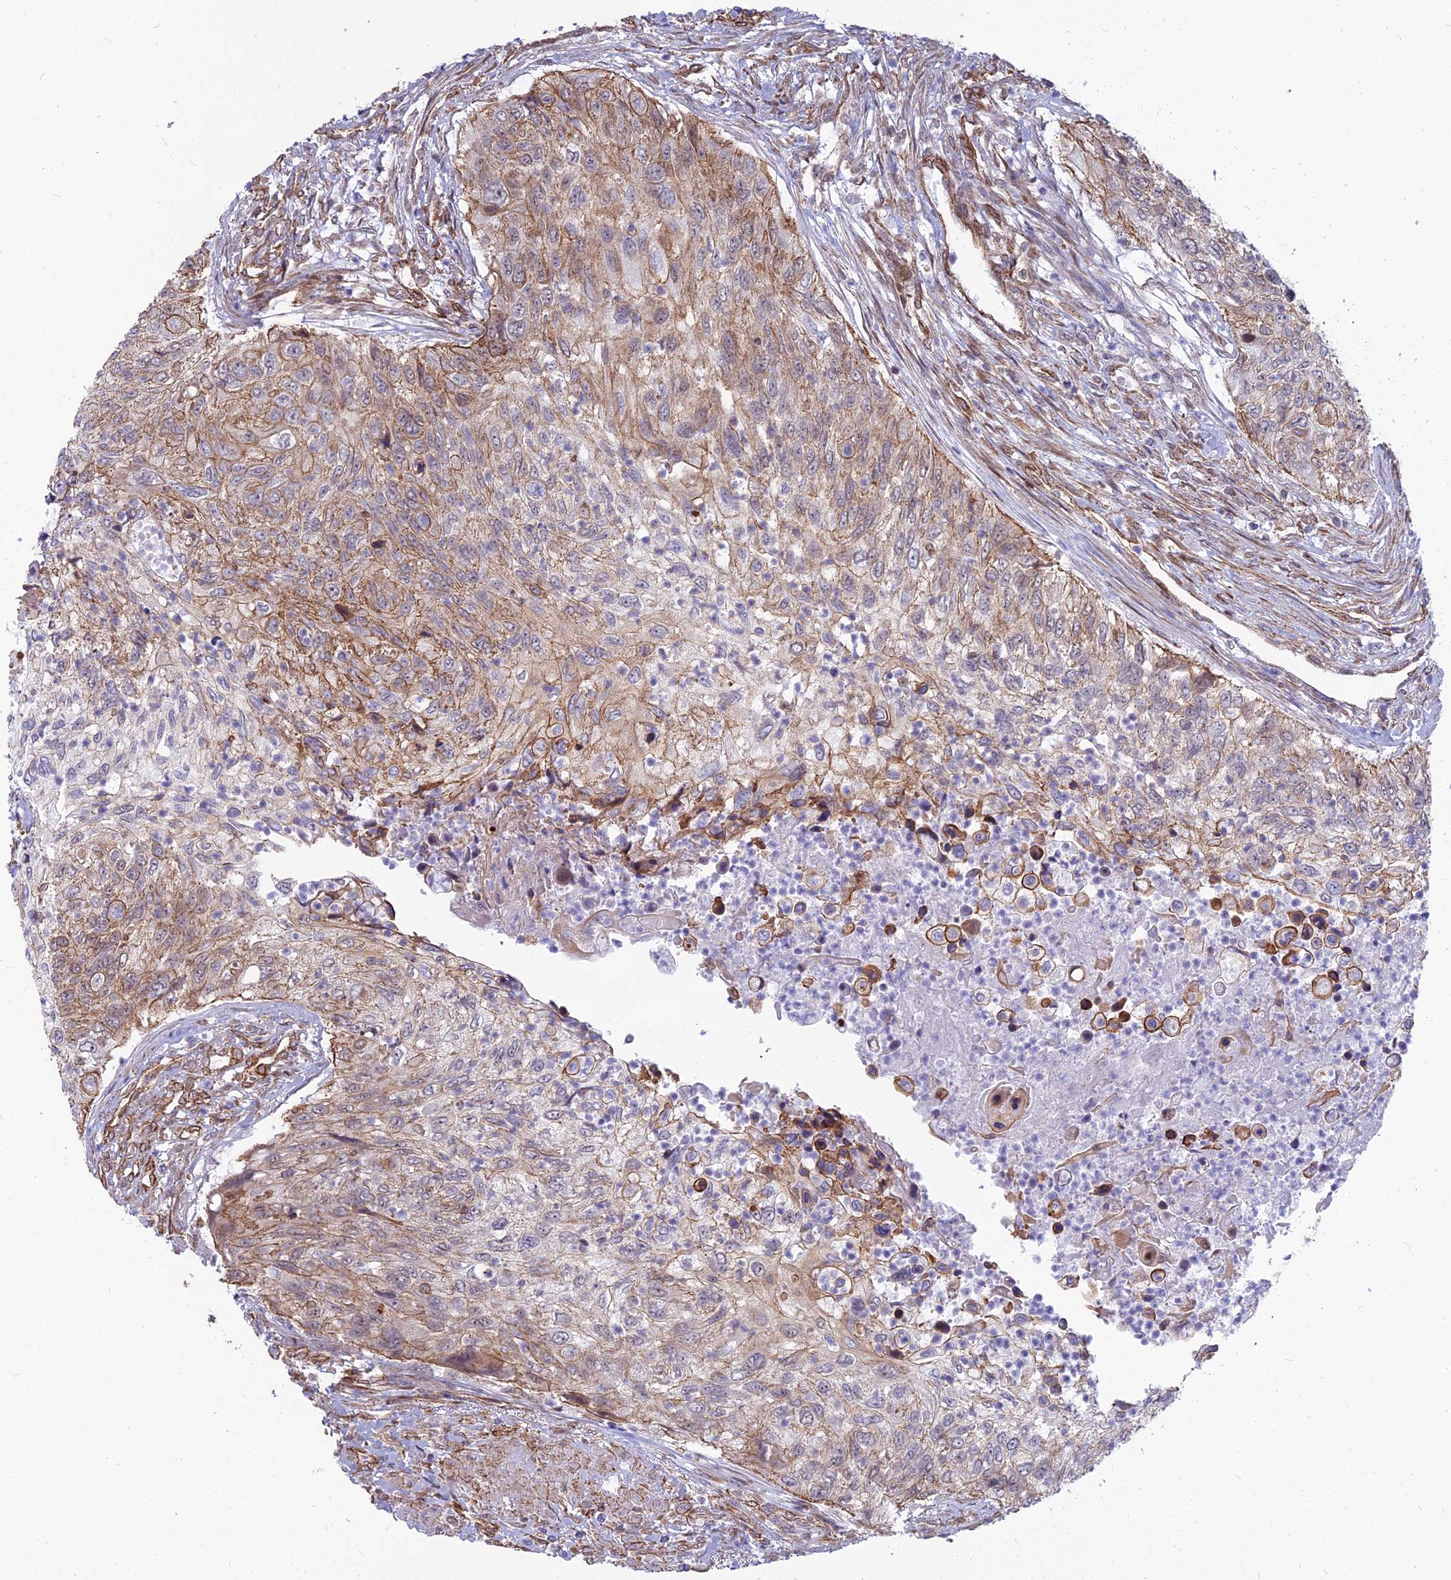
{"staining": {"intensity": "moderate", "quantity": "25%-75%", "location": "cytoplasmic/membranous"}, "tissue": "urothelial cancer", "cell_type": "Tumor cells", "image_type": "cancer", "snomed": [{"axis": "morphology", "description": "Urothelial carcinoma, High grade"}, {"axis": "topography", "description": "Urinary bladder"}], "caption": "High-grade urothelial carcinoma stained for a protein reveals moderate cytoplasmic/membranous positivity in tumor cells. (Stains: DAB (3,3'-diaminobenzidine) in brown, nuclei in blue, Microscopy: brightfield microscopy at high magnification).", "gene": "YJU2", "patient": {"sex": "female", "age": 60}}